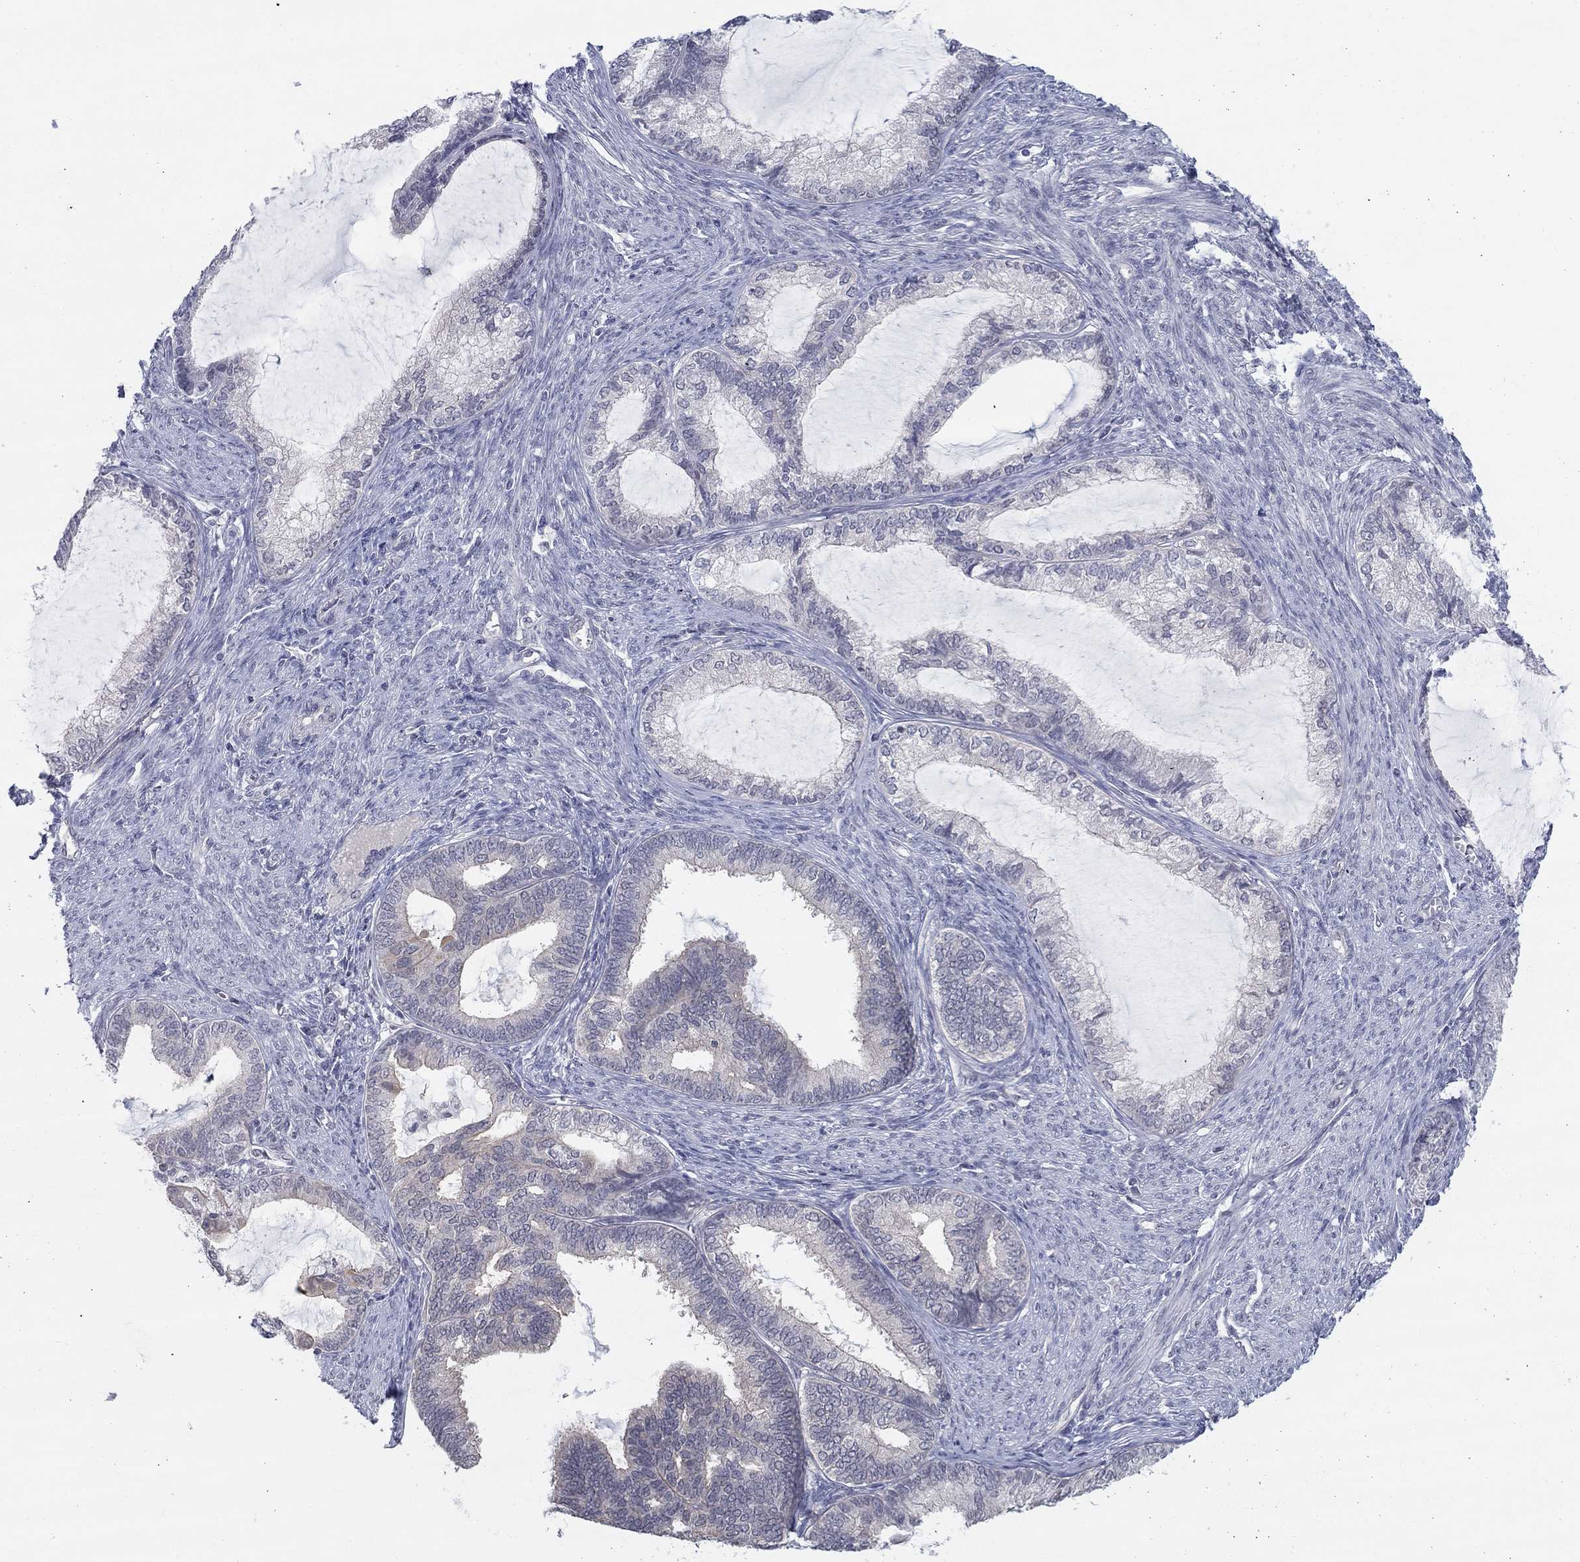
{"staining": {"intensity": "negative", "quantity": "none", "location": "none"}, "tissue": "endometrial cancer", "cell_type": "Tumor cells", "image_type": "cancer", "snomed": [{"axis": "morphology", "description": "Adenocarcinoma, NOS"}, {"axis": "topography", "description": "Endometrium"}], "caption": "Immunohistochemical staining of endometrial cancer shows no significant positivity in tumor cells. Brightfield microscopy of immunohistochemistry stained with DAB (3,3'-diaminobenzidine) (brown) and hematoxylin (blue), captured at high magnification.", "gene": "SLC22A2", "patient": {"sex": "female", "age": 86}}